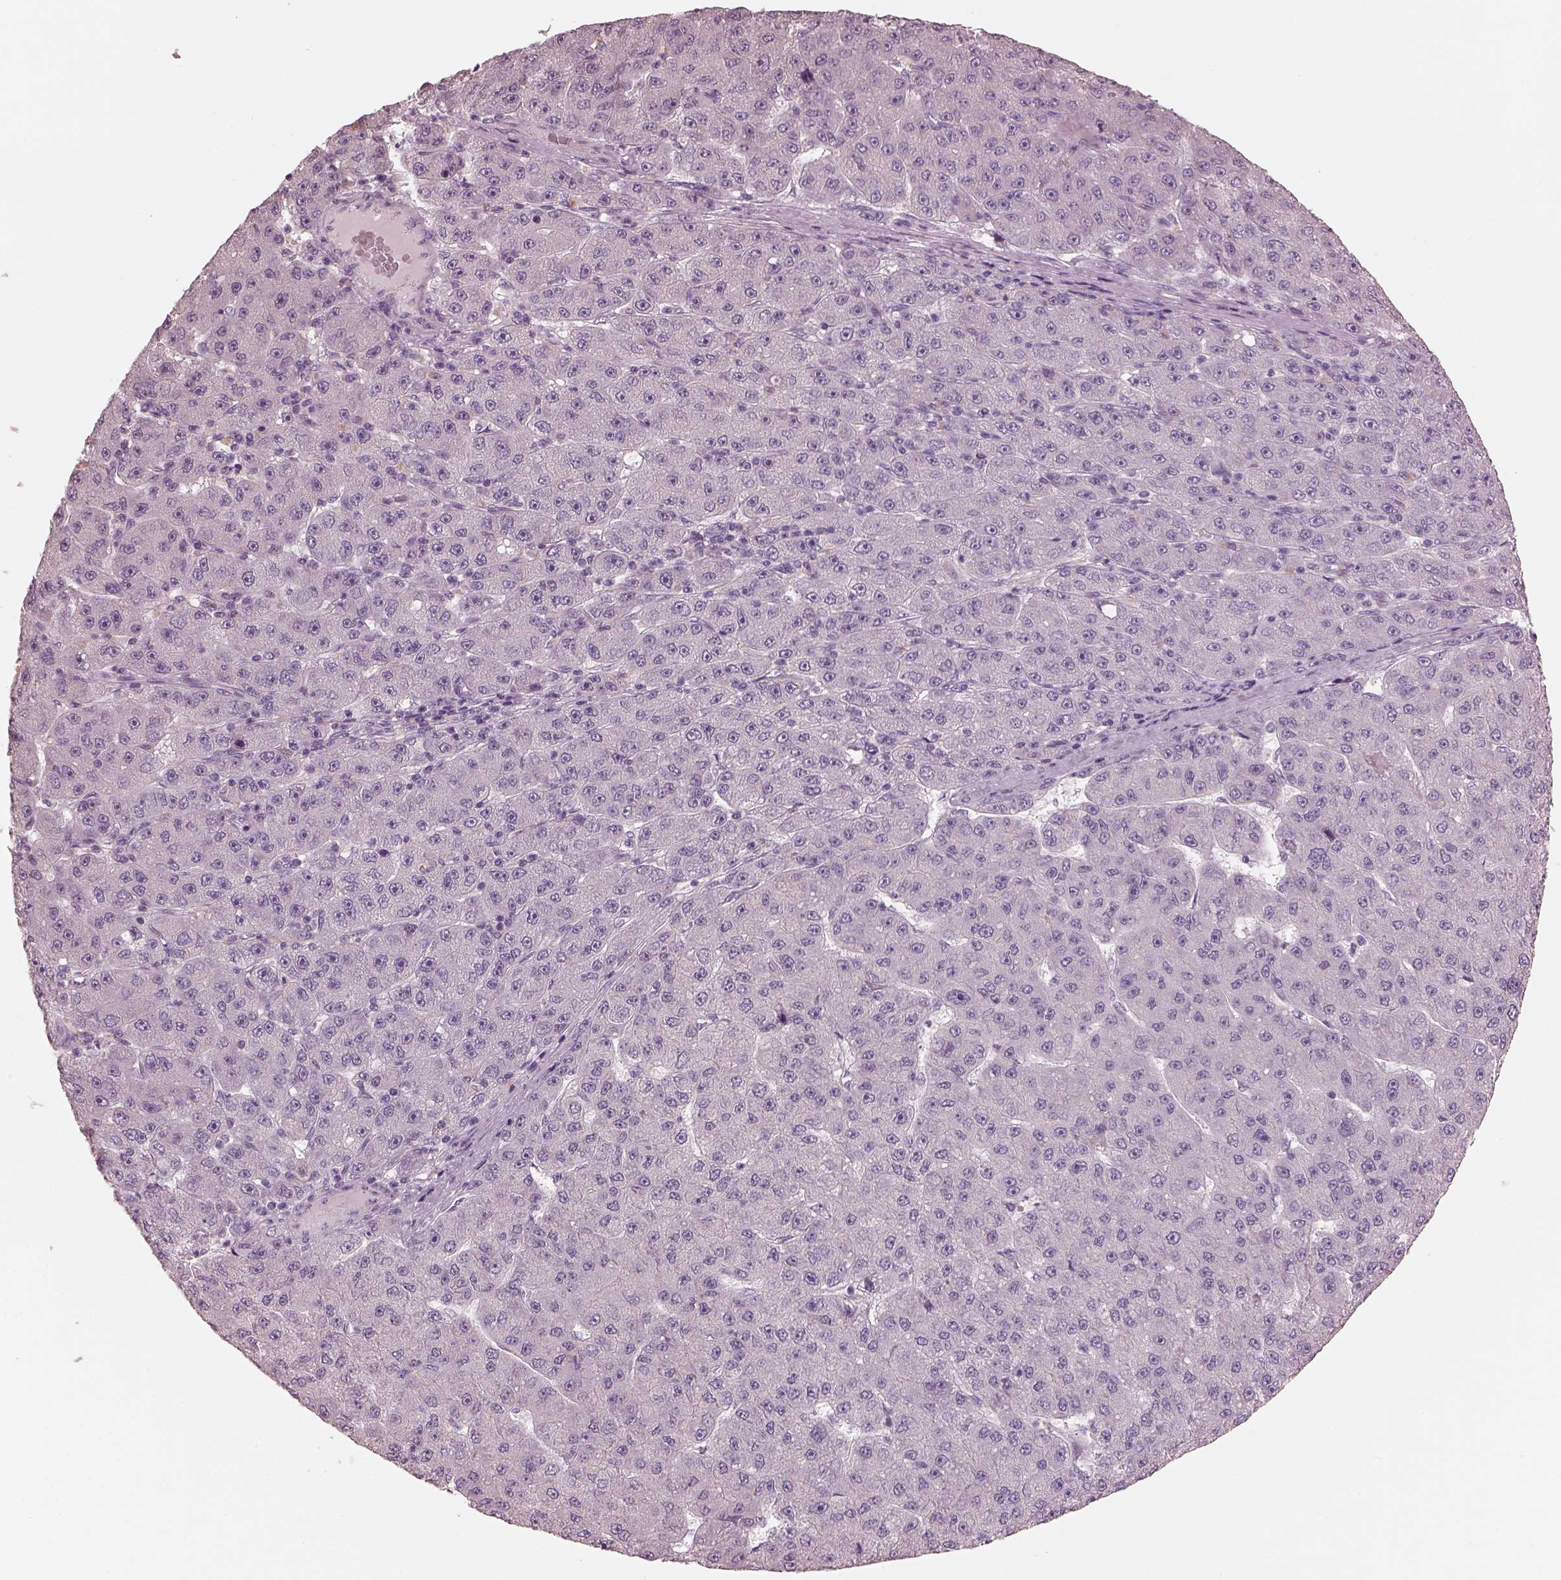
{"staining": {"intensity": "negative", "quantity": "none", "location": "none"}, "tissue": "liver cancer", "cell_type": "Tumor cells", "image_type": "cancer", "snomed": [{"axis": "morphology", "description": "Carcinoma, Hepatocellular, NOS"}, {"axis": "topography", "description": "Liver"}], "caption": "Protein analysis of liver hepatocellular carcinoma demonstrates no significant positivity in tumor cells.", "gene": "OPTC", "patient": {"sex": "male", "age": 67}}